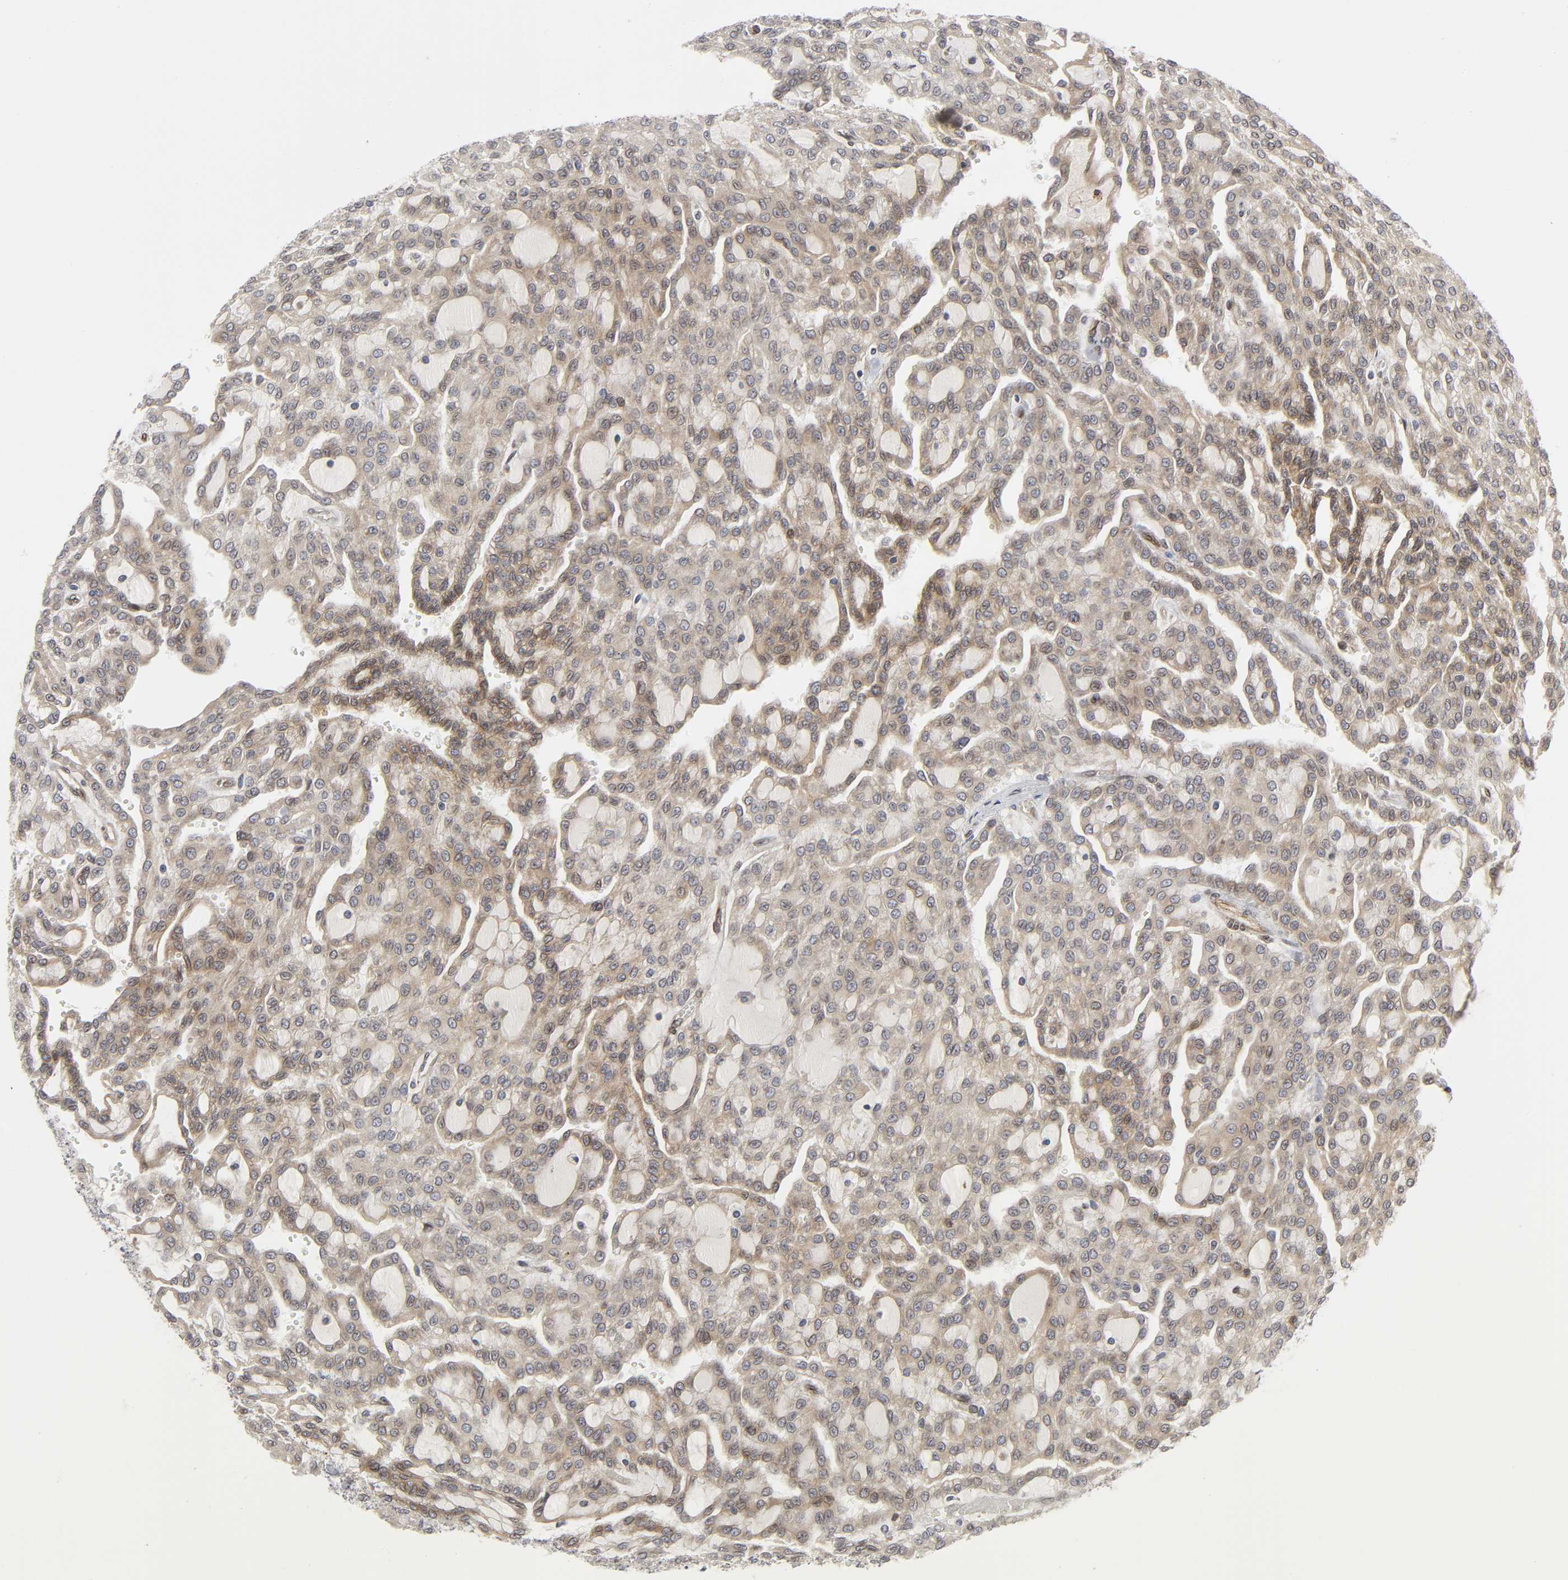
{"staining": {"intensity": "weak", "quantity": "25%-75%", "location": "cytoplasmic/membranous"}, "tissue": "renal cancer", "cell_type": "Tumor cells", "image_type": "cancer", "snomed": [{"axis": "morphology", "description": "Adenocarcinoma, NOS"}, {"axis": "topography", "description": "Kidney"}], "caption": "A high-resolution photomicrograph shows immunohistochemistry staining of renal cancer (adenocarcinoma), which shows weak cytoplasmic/membranous staining in about 25%-75% of tumor cells.", "gene": "ASB6", "patient": {"sex": "male", "age": 63}}